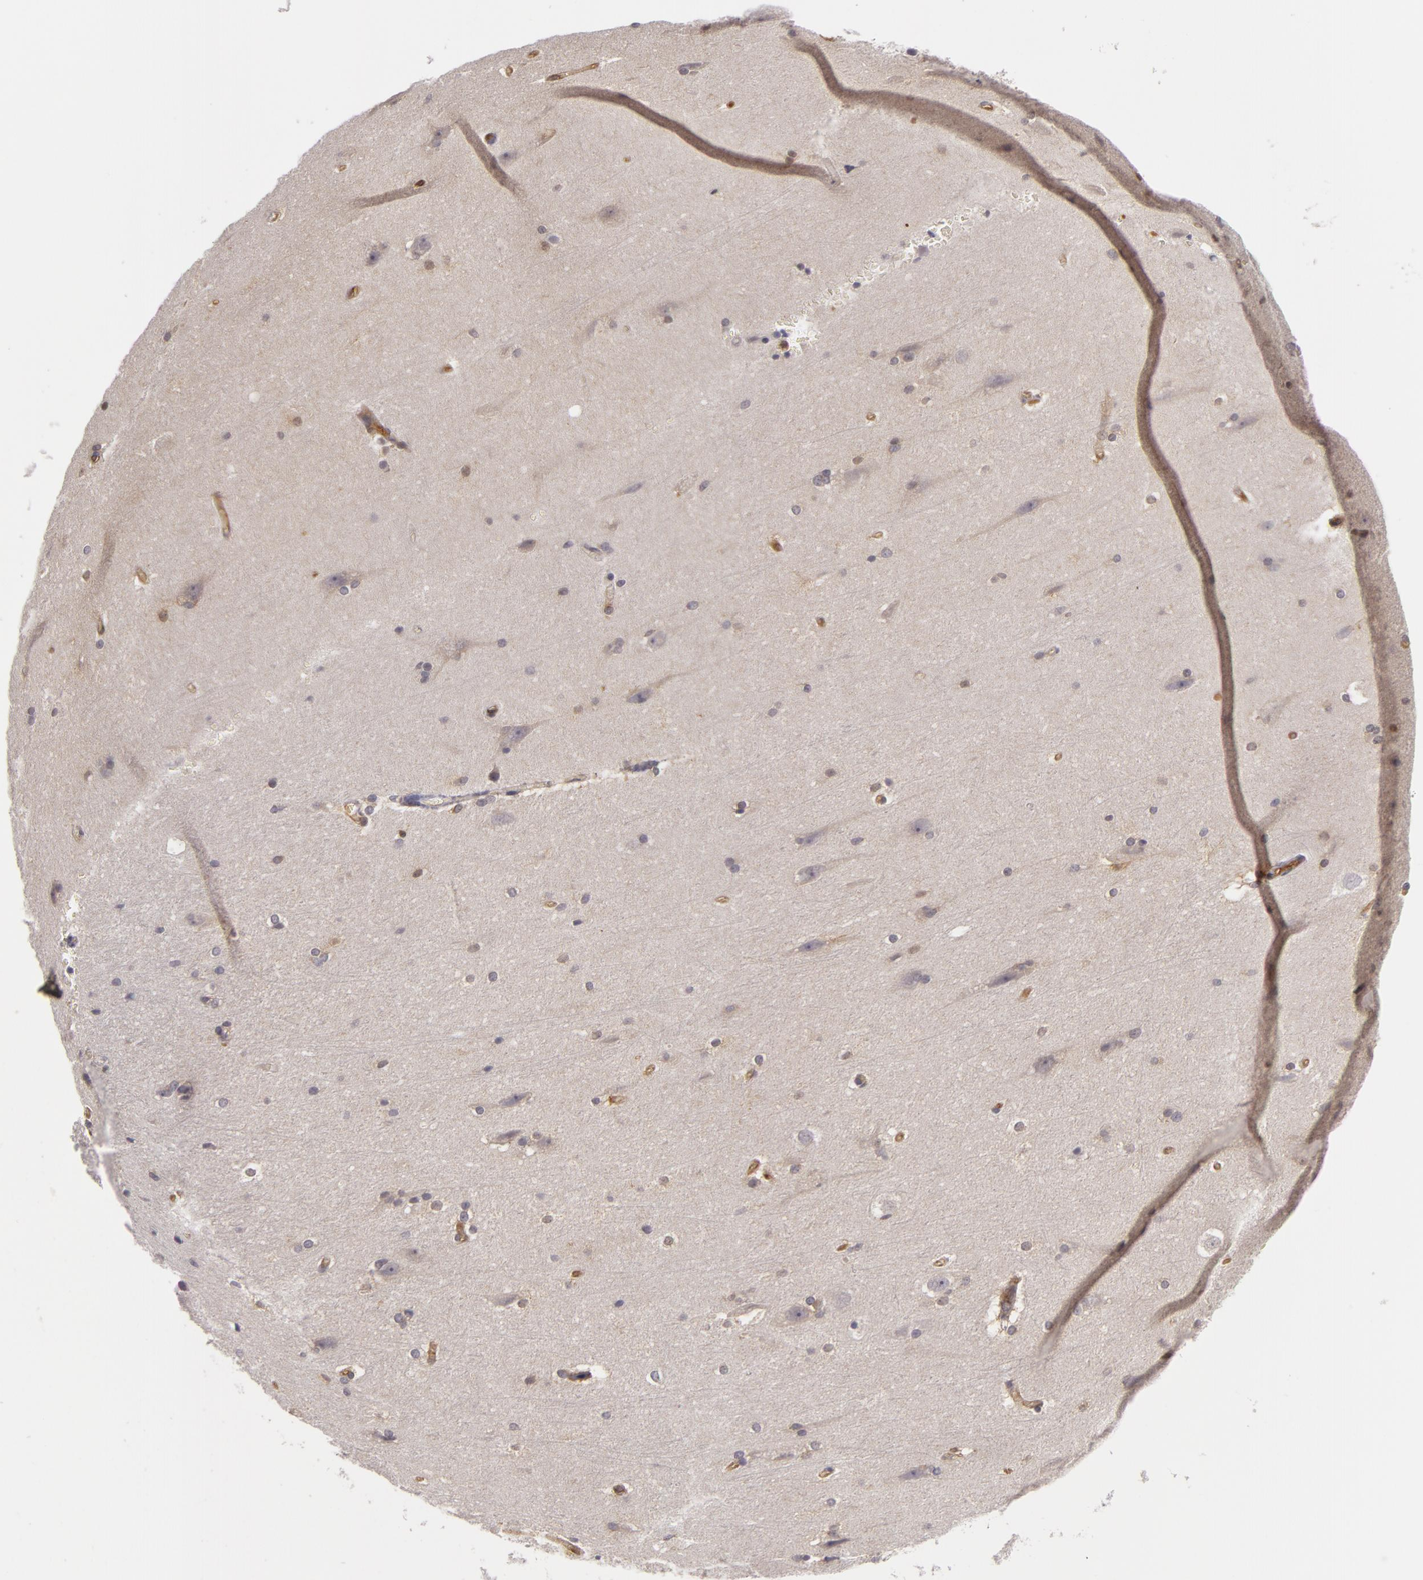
{"staining": {"intensity": "moderate", "quantity": "25%-75%", "location": "cytoplasmic/membranous"}, "tissue": "cerebral cortex", "cell_type": "Endothelial cells", "image_type": "normal", "snomed": [{"axis": "morphology", "description": "Normal tissue, NOS"}, {"axis": "topography", "description": "Cerebral cortex"}, {"axis": "topography", "description": "Hippocampus"}], "caption": "About 25%-75% of endothelial cells in benign human cerebral cortex demonstrate moderate cytoplasmic/membranous protein positivity as visualized by brown immunohistochemical staining.", "gene": "ZNF229", "patient": {"sex": "female", "age": 19}}